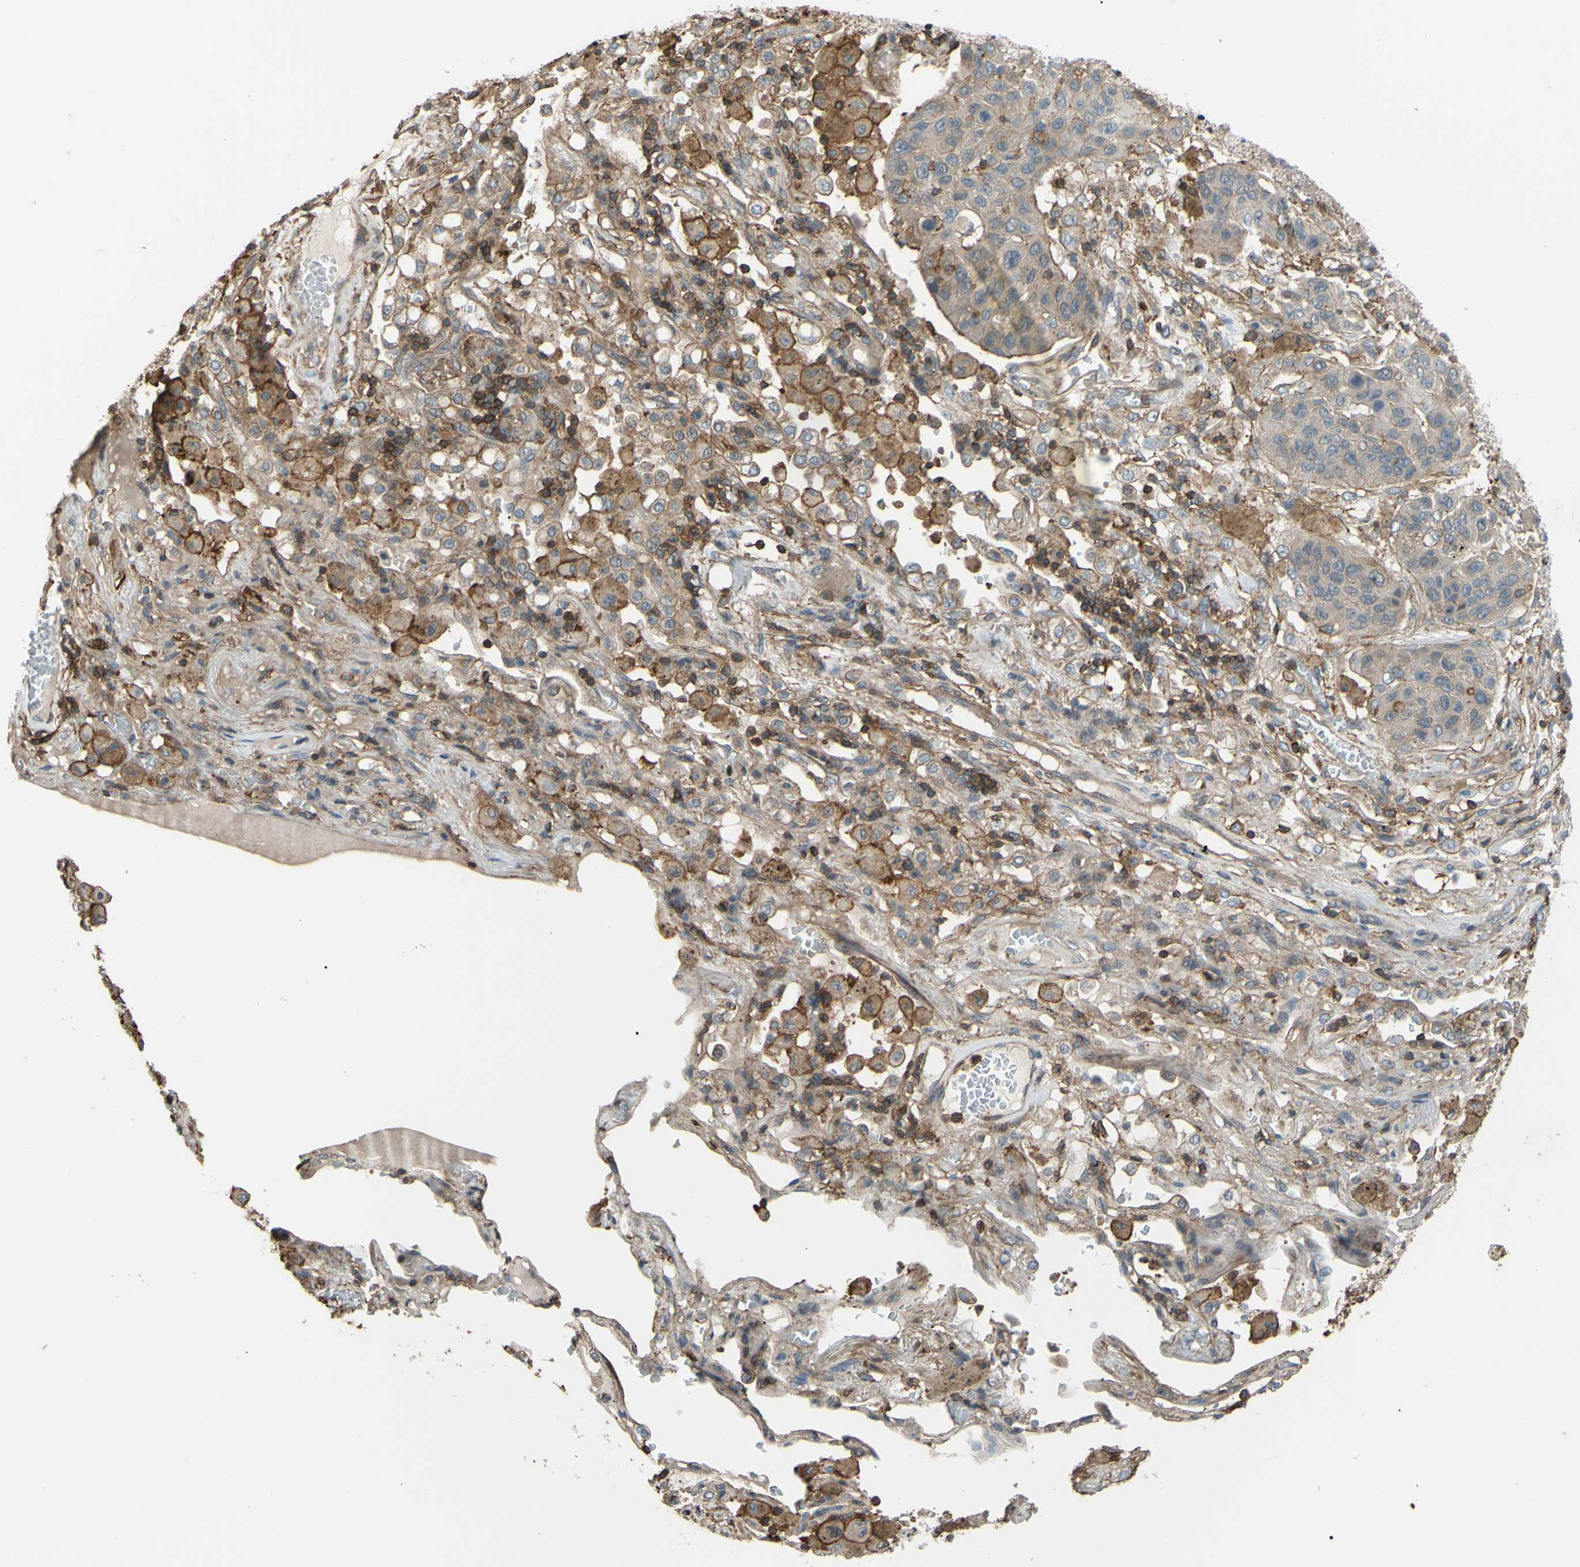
{"staining": {"intensity": "weak", "quantity": ">75%", "location": "cytoplasmic/membranous"}, "tissue": "lung cancer", "cell_type": "Tumor cells", "image_type": "cancer", "snomed": [{"axis": "morphology", "description": "Squamous cell carcinoma, NOS"}, {"axis": "topography", "description": "Lung"}], "caption": "The immunohistochemical stain shows weak cytoplasmic/membranous expression in tumor cells of lung squamous cell carcinoma tissue.", "gene": "ADD3", "patient": {"sex": "male", "age": 57}}